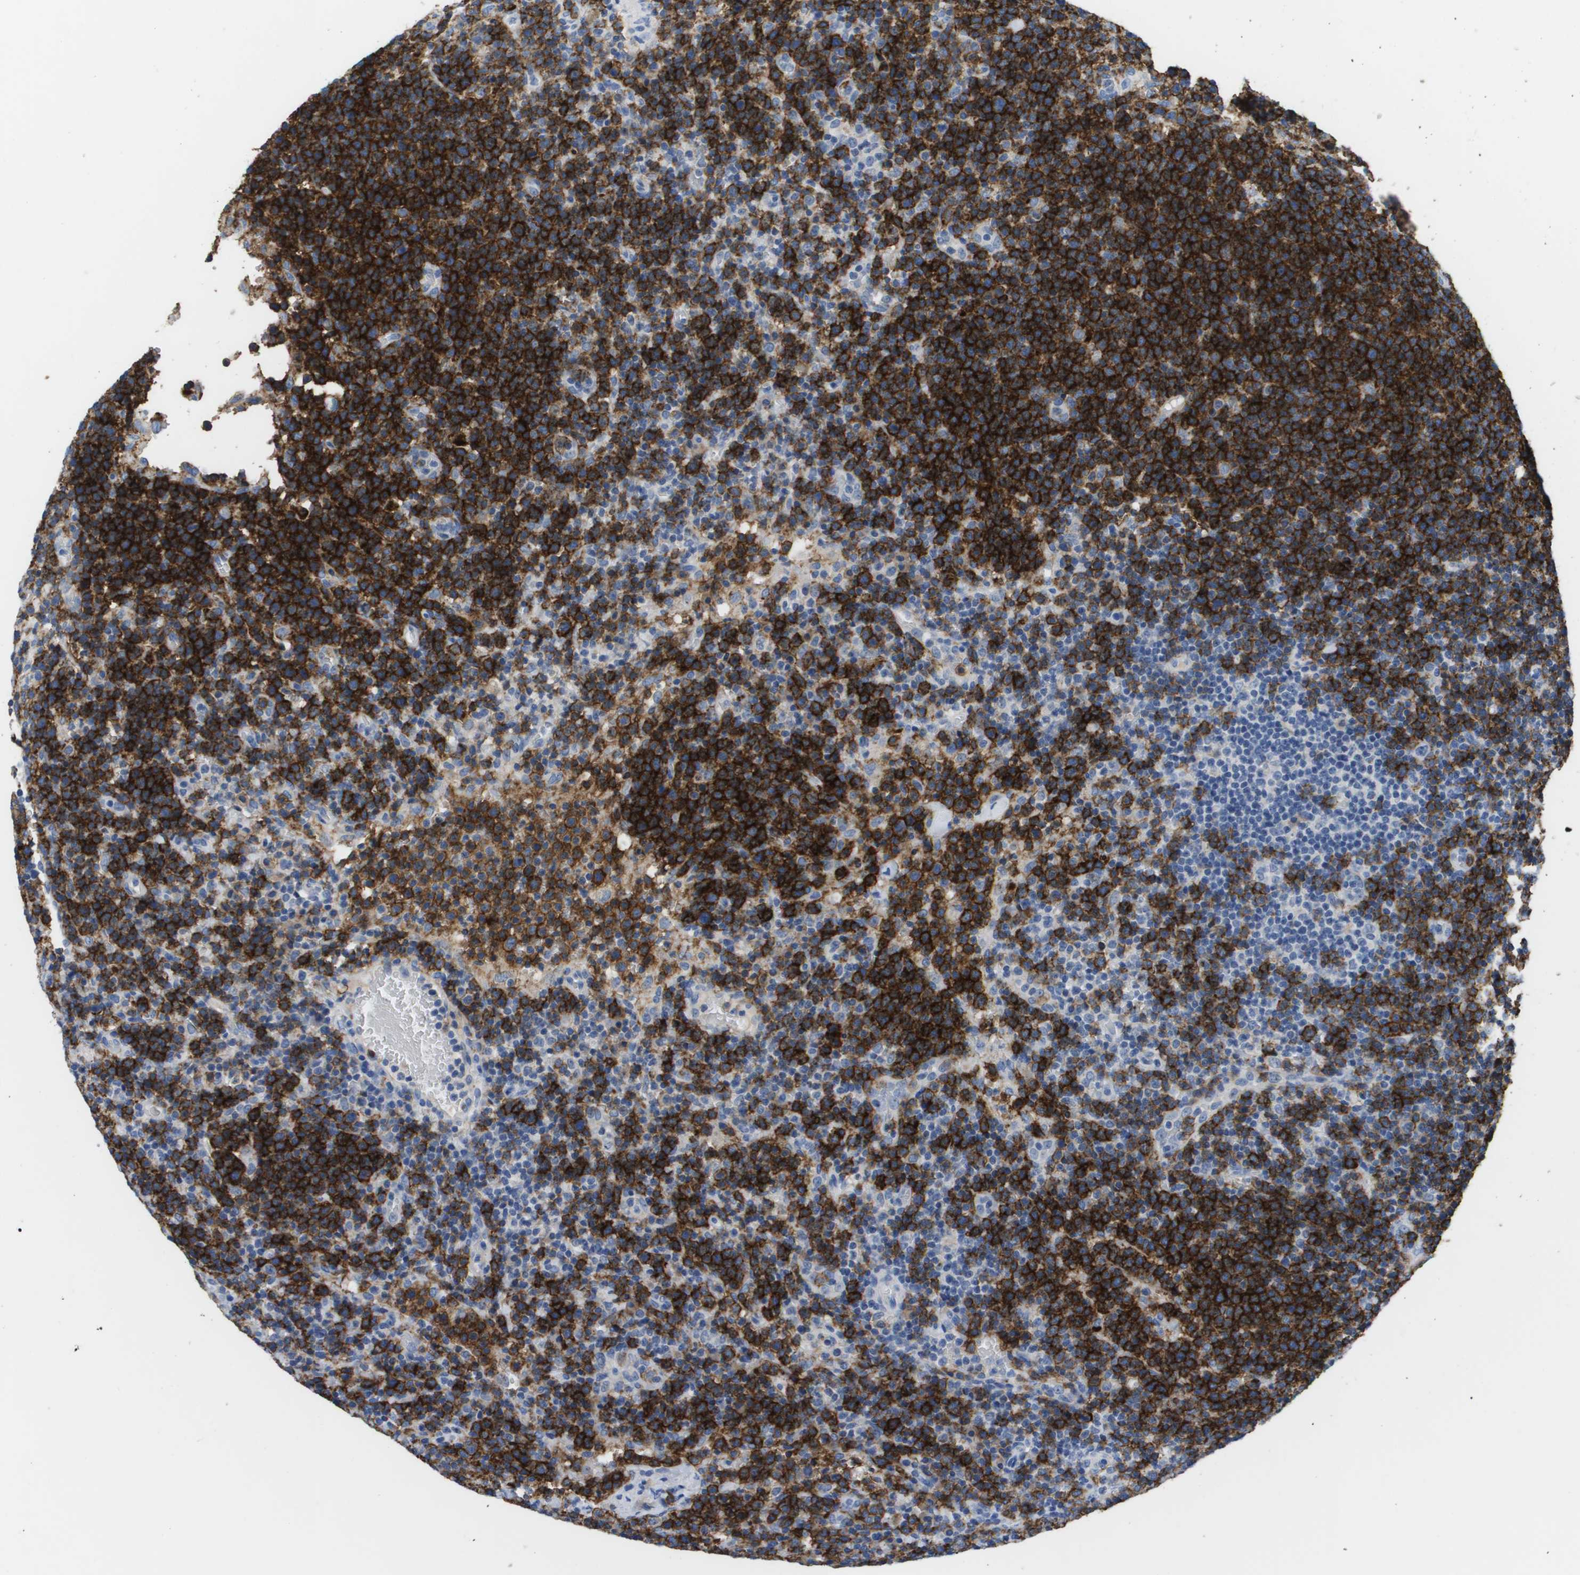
{"staining": {"intensity": "strong", "quantity": "25%-75%", "location": "cytoplasmic/membranous"}, "tissue": "lymphoma", "cell_type": "Tumor cells", "image_type": "cancer", "snomed": [{"axis": "morphology", "description": "Malignant lymphoma, non-Hodgkin's type, High grade"}, {"axis": "topography", "description": "Lymph node"}], "caption": "This is a histology image of IHC staining of lymphoma, which shows strong expression in the cytoplasmic/membranous of tumor cells.", "gene": "MS4A1", "patient": {"sex": "male", "age": 61}}